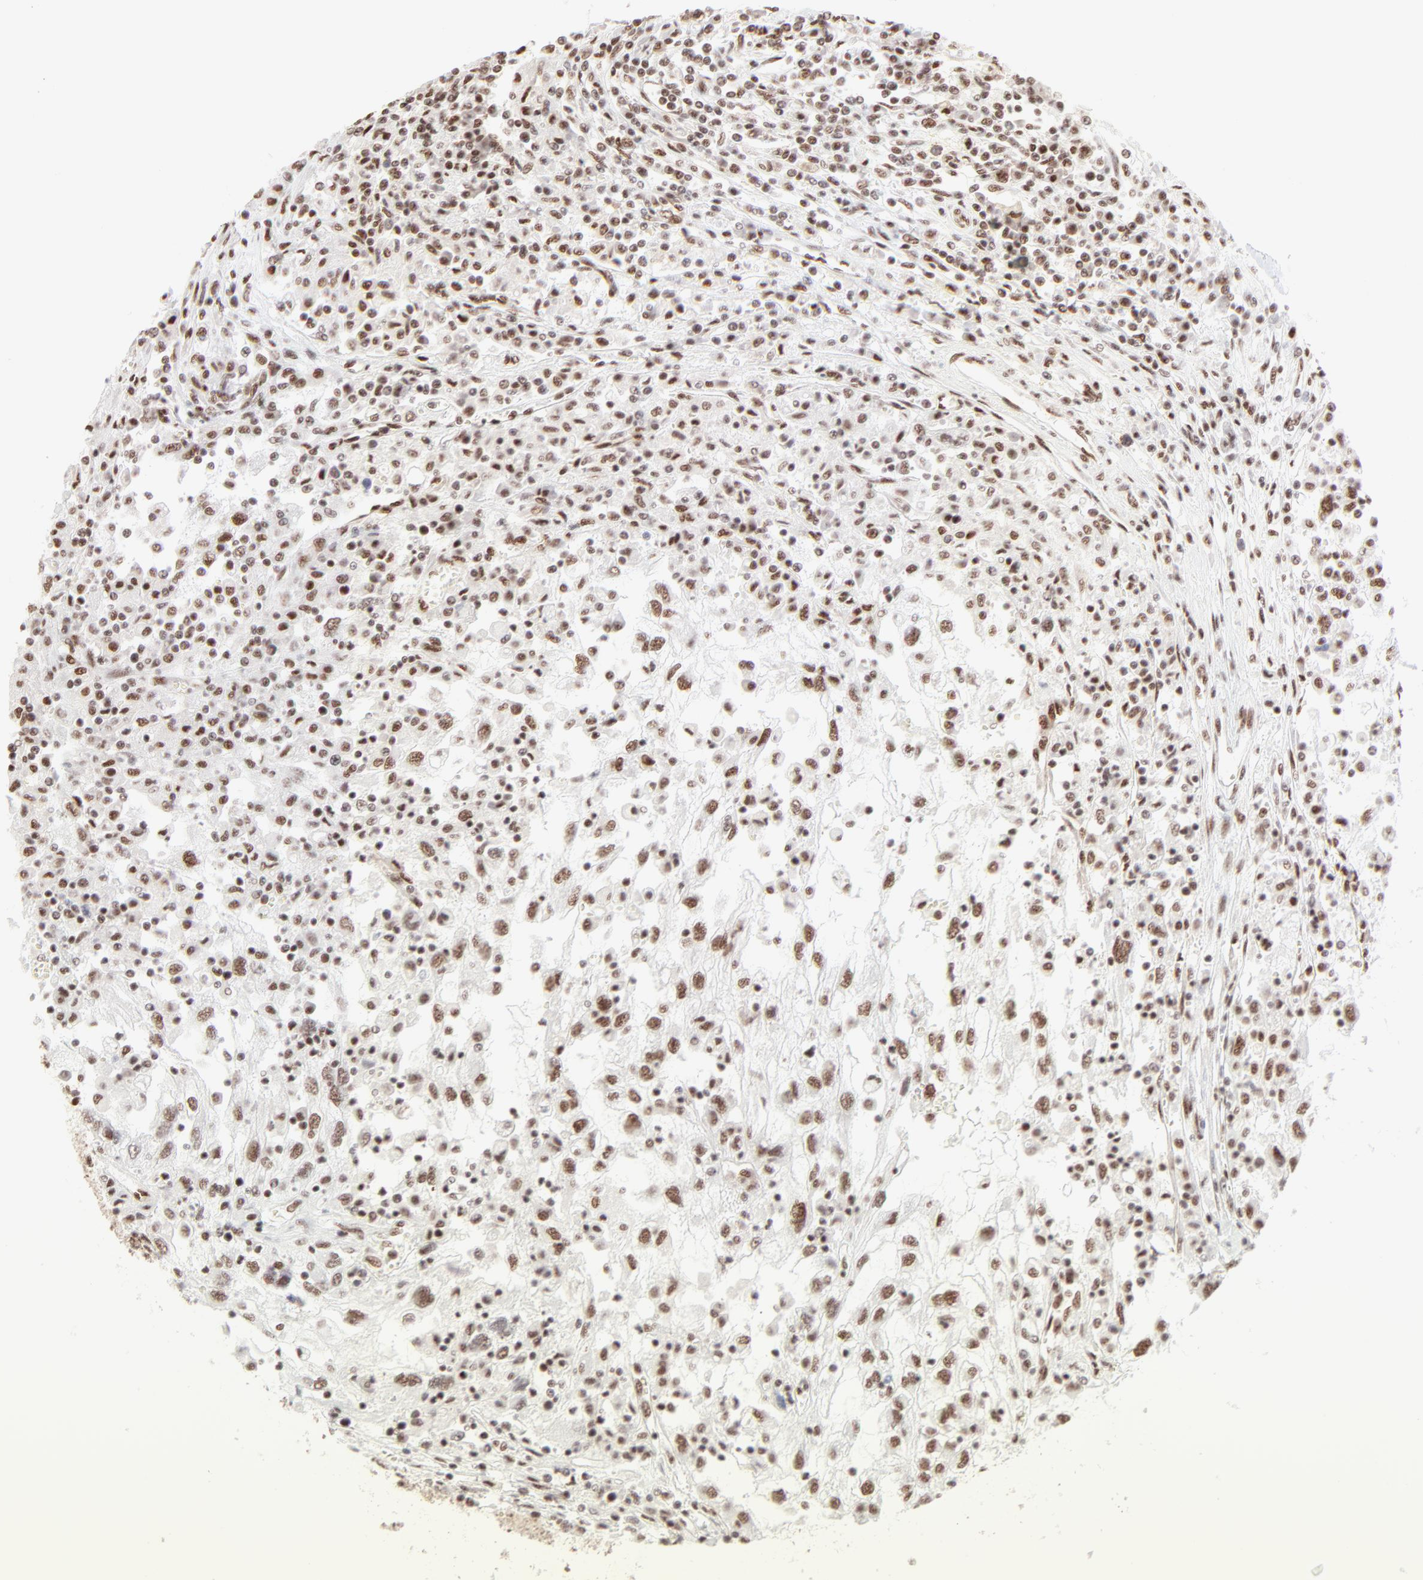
{"staining": {"intensity": "strong", "quantity": ">75%", "location": "nuclear"}, "tissue": "renal cancer", "cell_type": "Tumor cells", "image_type": "cancer", "snomed": [{"axis": "morphology", "description": "Normal tissue, NOS"}, {"axis": "morphology", "description": "Adenocarcinoma, NOS"}, {"axis": "topography", "description": "Kidney"}], "caption": "The image shows a brown stain indicating the presence of a protein in the nuclear of tumor cells in adenocarcinoma (renal).", "gene": "TARDBP", "patient": {"sex": "male", "age": 71}}